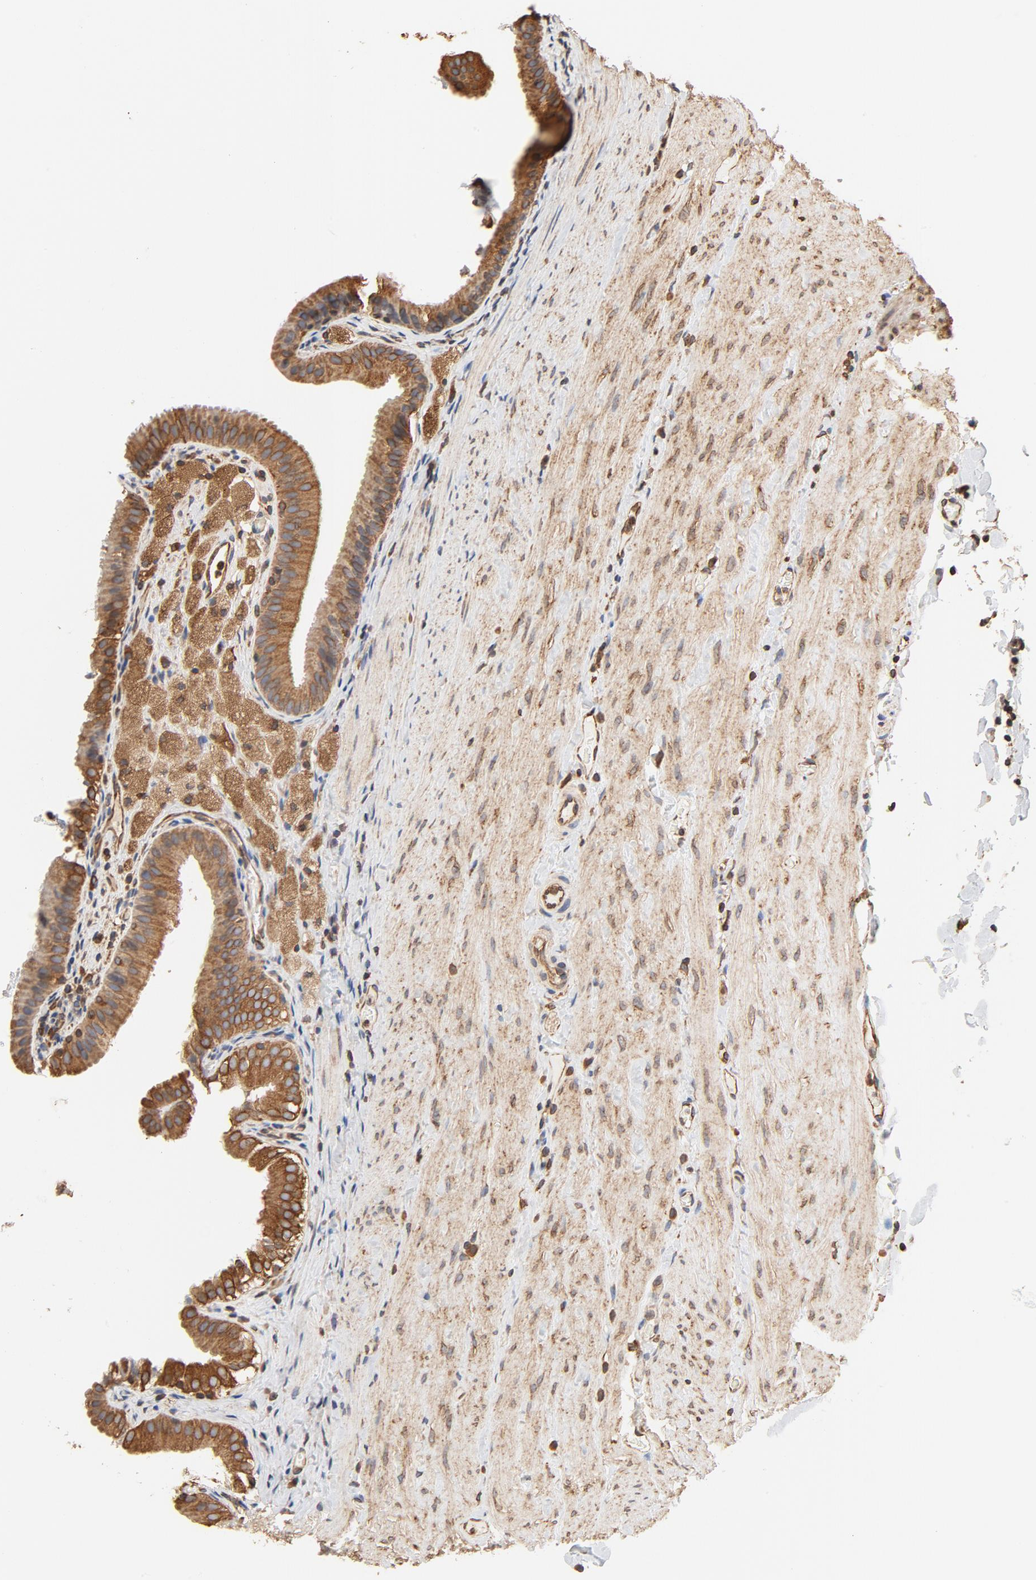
{"staining": {"intensity": "moderate", "quantity": ">75%", "location": "cytoplasmic/membranous"}, "tissue": "gallbladder", "cell_type": "Glandular cells", "image_type": "normal", "snomed": [{"axis": "morphology", "description": "Normal tissue, NOS"}, {"axis": "topography", "description": "Gallbladder"}], "caption": "Normal gallbladder was stained to show a protein in brown. There is medium levels of moderate cytoplasmic/membranous expression in approximately >75% of glandular cells. (Stains: DAB in brown, nuclei in blue, Microscopy: brightfield microscopy at high magnification).", "gene": "BCAP31", "patient": {"sex": "female", "age": 24}}